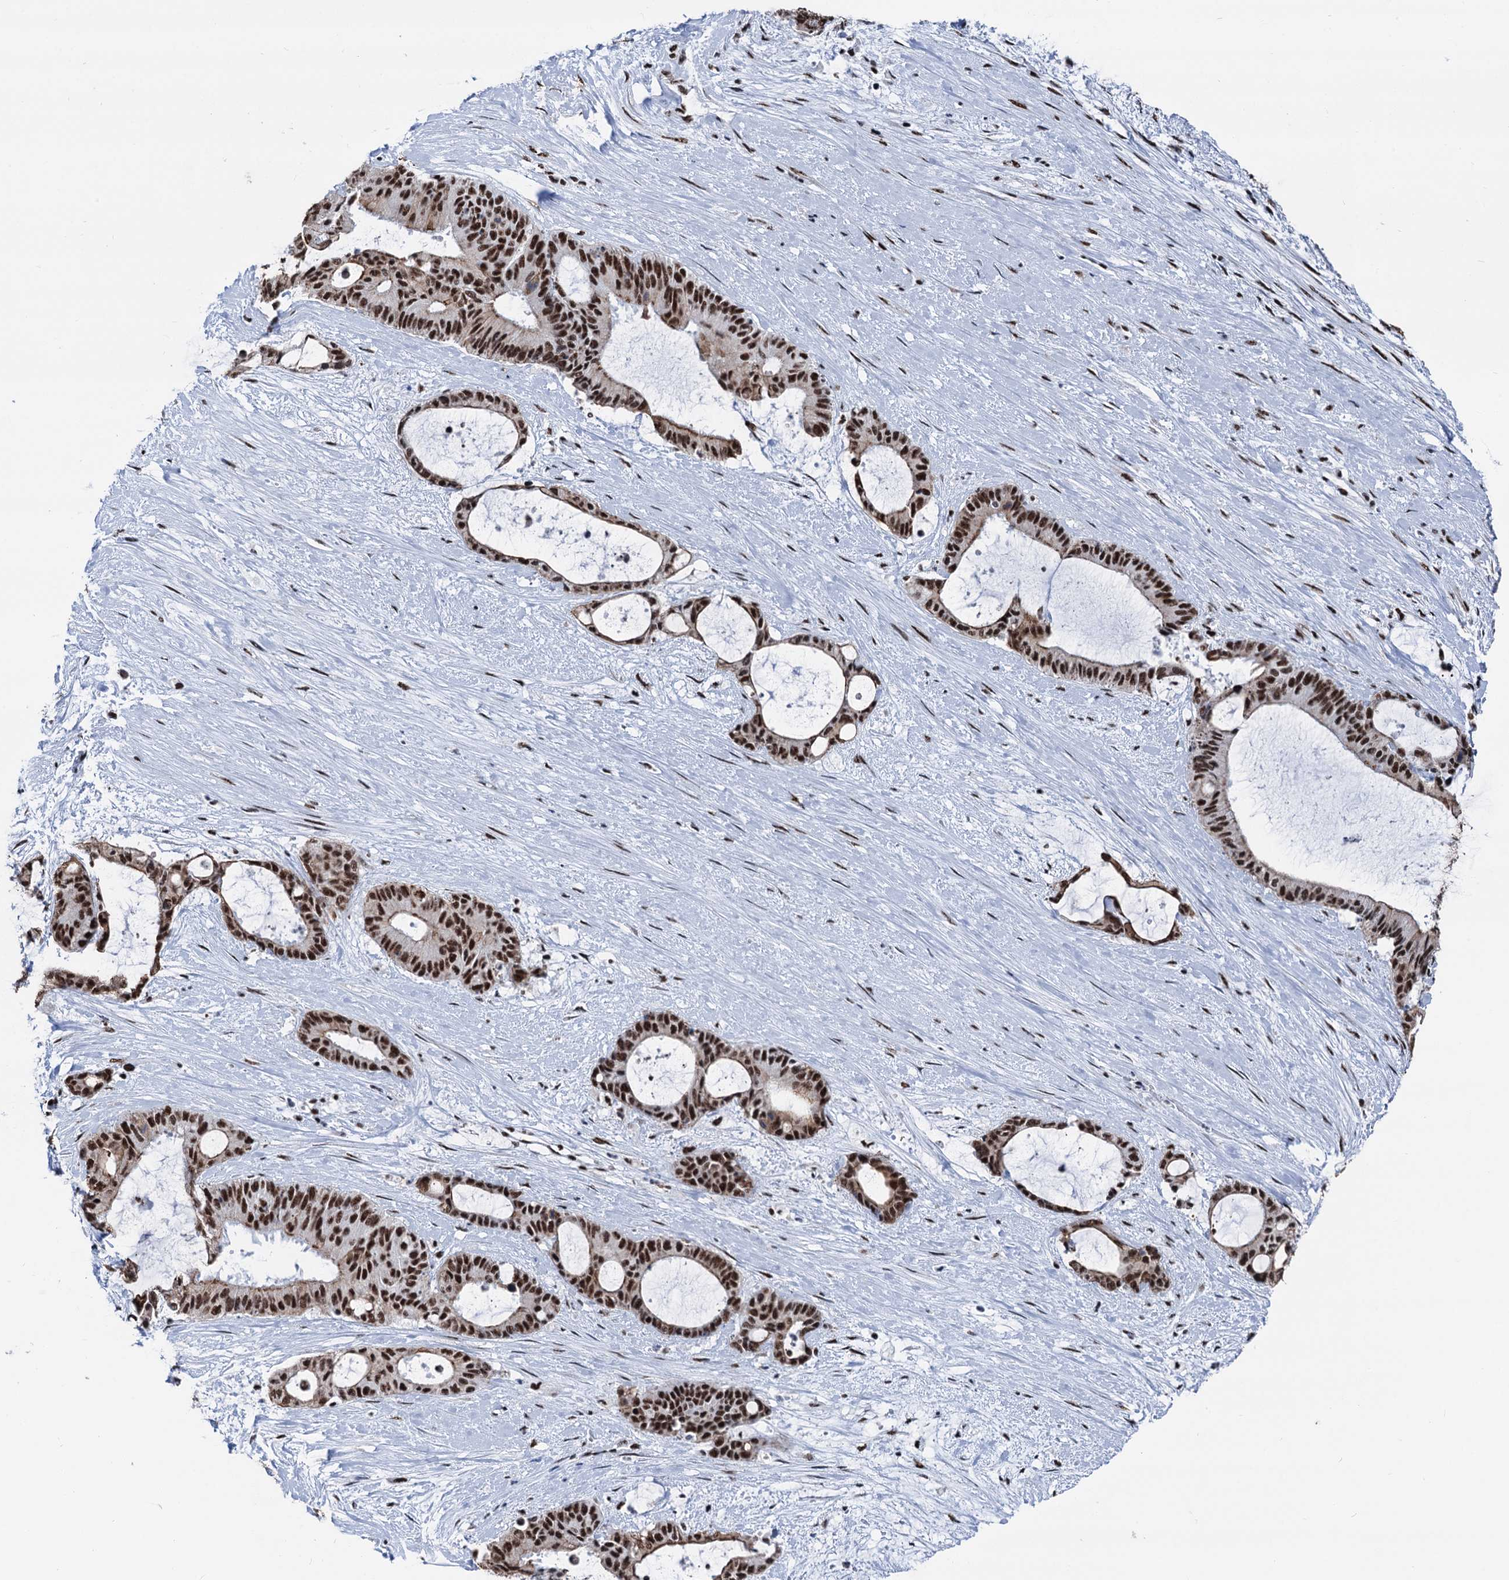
{"staining": {"intensity": "strong", "quantity": ">75%", "location": "nuclear"}, "tissue": "liver cancer", "cell_type": "Tumor cells", "image_type": "cancer", "snomed": [{"axis": "morphology", "description": "Normal tissue, NOS"}, {"axis": "morphology", "description": "Cholangiocarcinoma"}, {"axis": "topography", "description": "Liver"}, {"axis": "topography", "description": "Peripheral nerve tissue"}], "caption": "Approximately >75% of tumor cells in liver cancer demonstrate strong nuclear protein expression as visualized by brown immunohistochemical staining.", "gene": "DDX23", "patient": {"sex": "female", "age": 73}}